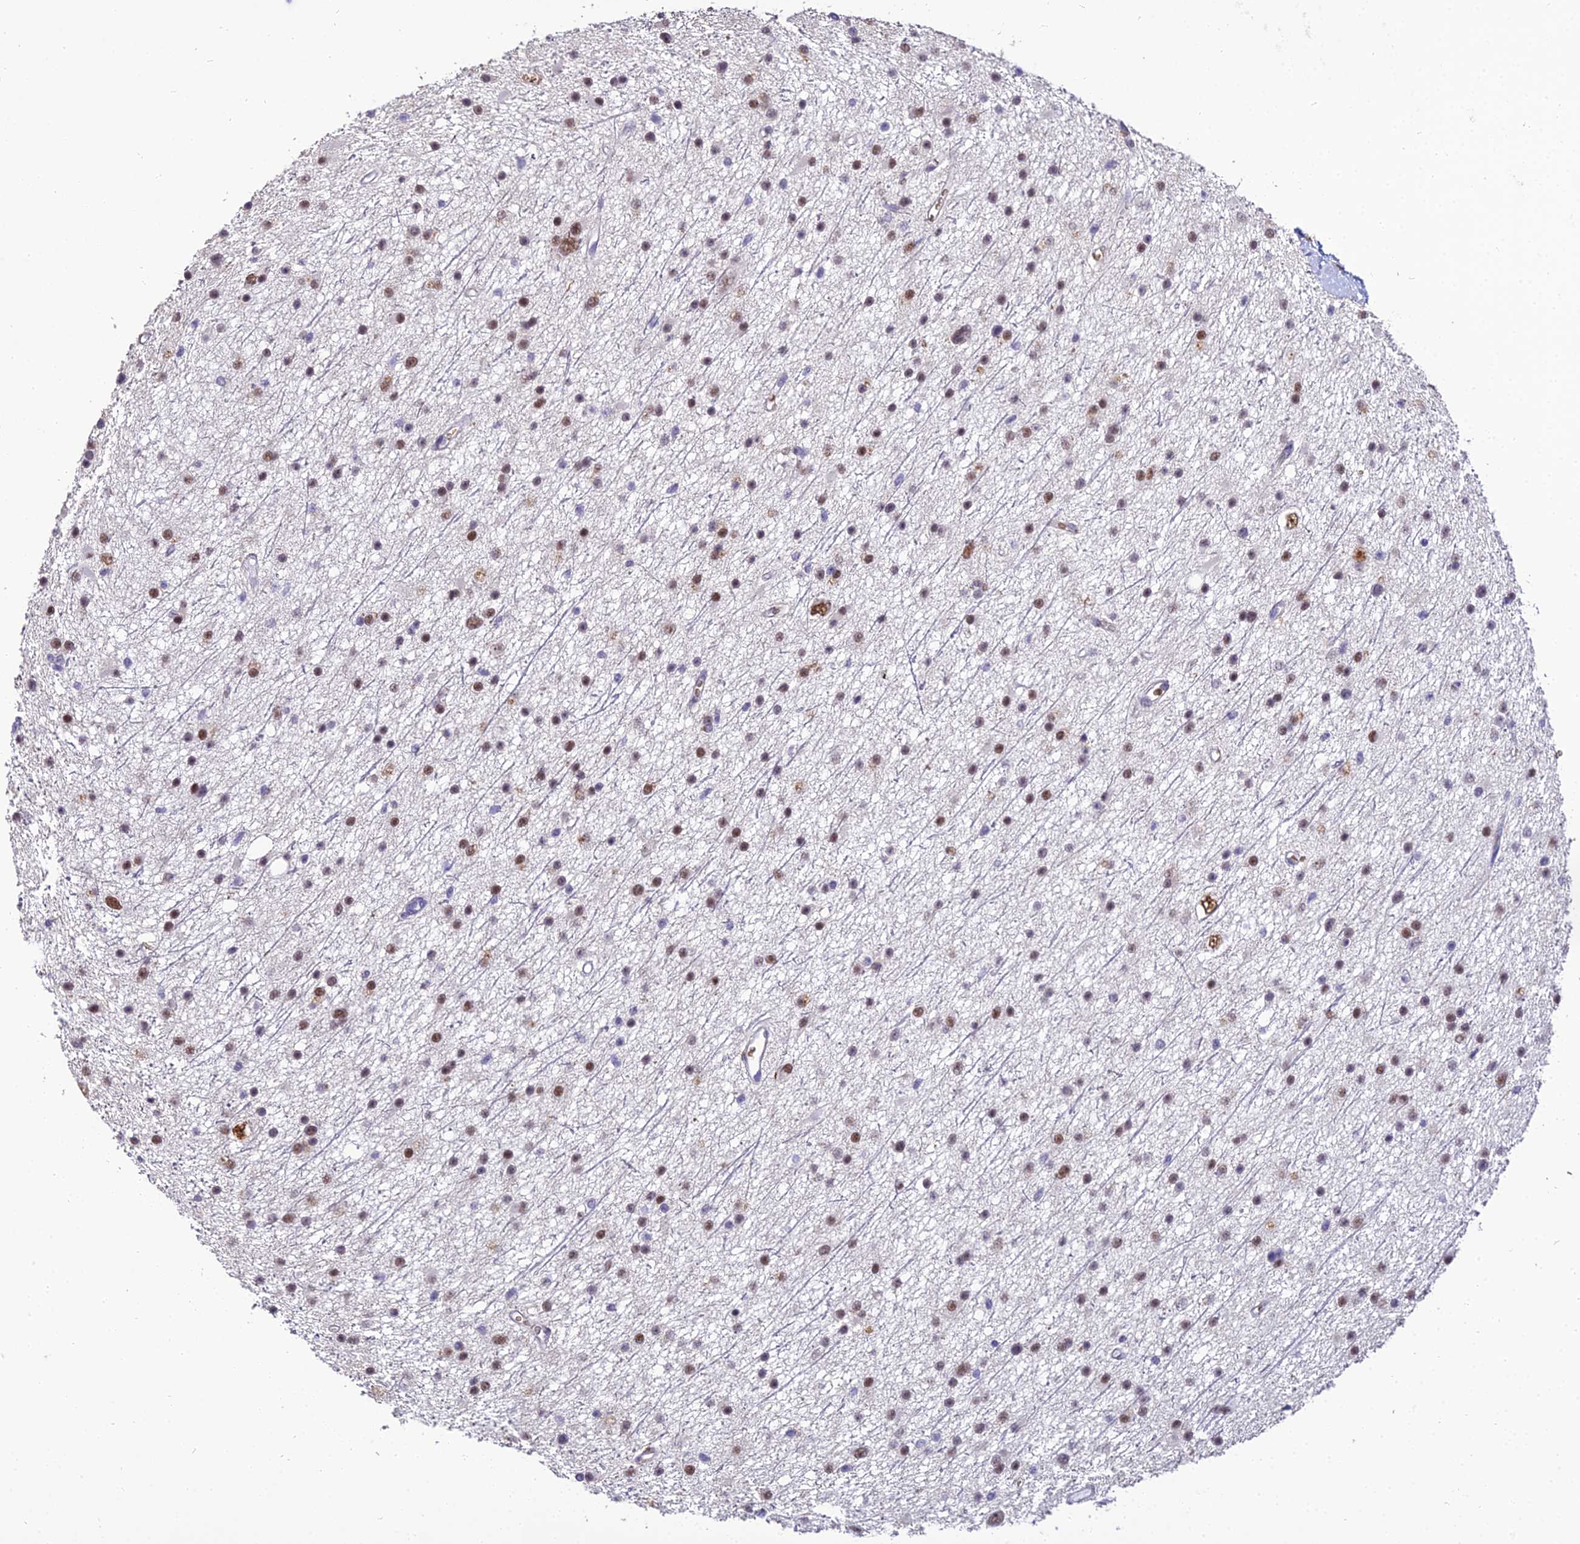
{"staining": {"intensity": "moderate", "quantity": "25%-75%", "location": "nuclear"}, "tissue": "glioma", "cell_type": "Tumor cells", "image_type": "cancer", "snomed": [{"axis": "morphology", "description": "Glioma, malignant, Low grade"}, {"axis": "topography", "description": "Cerebral cortex"}], "caption": "Low-grade glioma (malignant) was stained to show a protein in brown. There is medium levels of moderate nuclear expression in about 25%-75% of tumor cells.", "gene": "BCL9", "patient": {"sex": "female", "age": 39}}